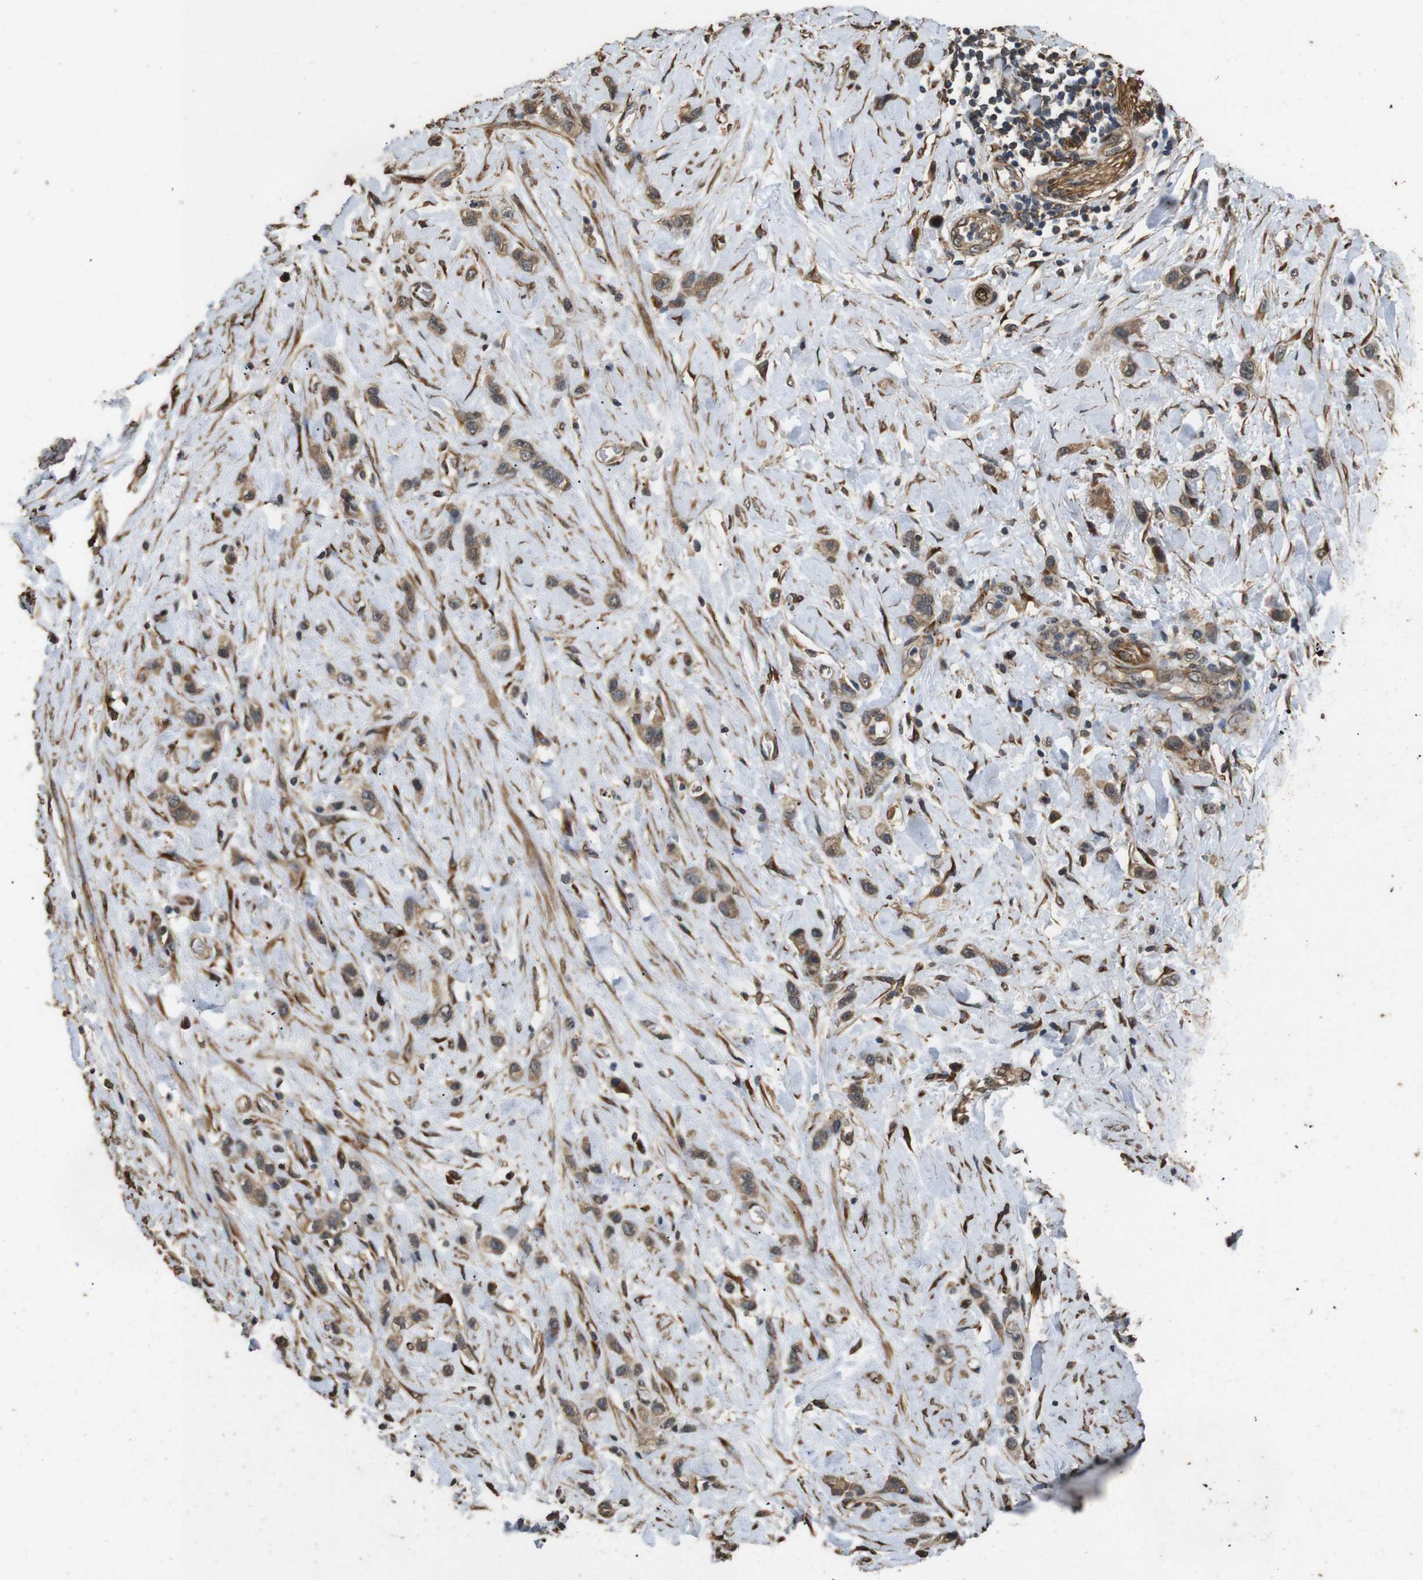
{"staining": {"intensity": "moderate", "quantity": ">75%", "location": "cytoplasmic/membranous"}, "tissue": "stomach cancer", "cell_type": "Tumor cells", "image_type": "cancer", "snomed": [{"axis": "morphology", "description": "Adenocarcinoma, NOS"}, {"axis": "morphology", "description": "Adenocarcinoma, High grade"}, {"axis": "topography", "description": "Stomach, upper"}, {"axis": "topography", "description": "Stomach, lower"}], "caption": "Protein expression analysis of human stomach high-grade adenocarcinoma reveals moderate cytoplasmic/membranous positivity in about >75% of tumor cells. Immunohistochemistry (ihc) stains the protein of interest in brown and the nuclei are stained blue.", "gene": "CNPY4", "patient": {"sex": "female", "age": 65}}